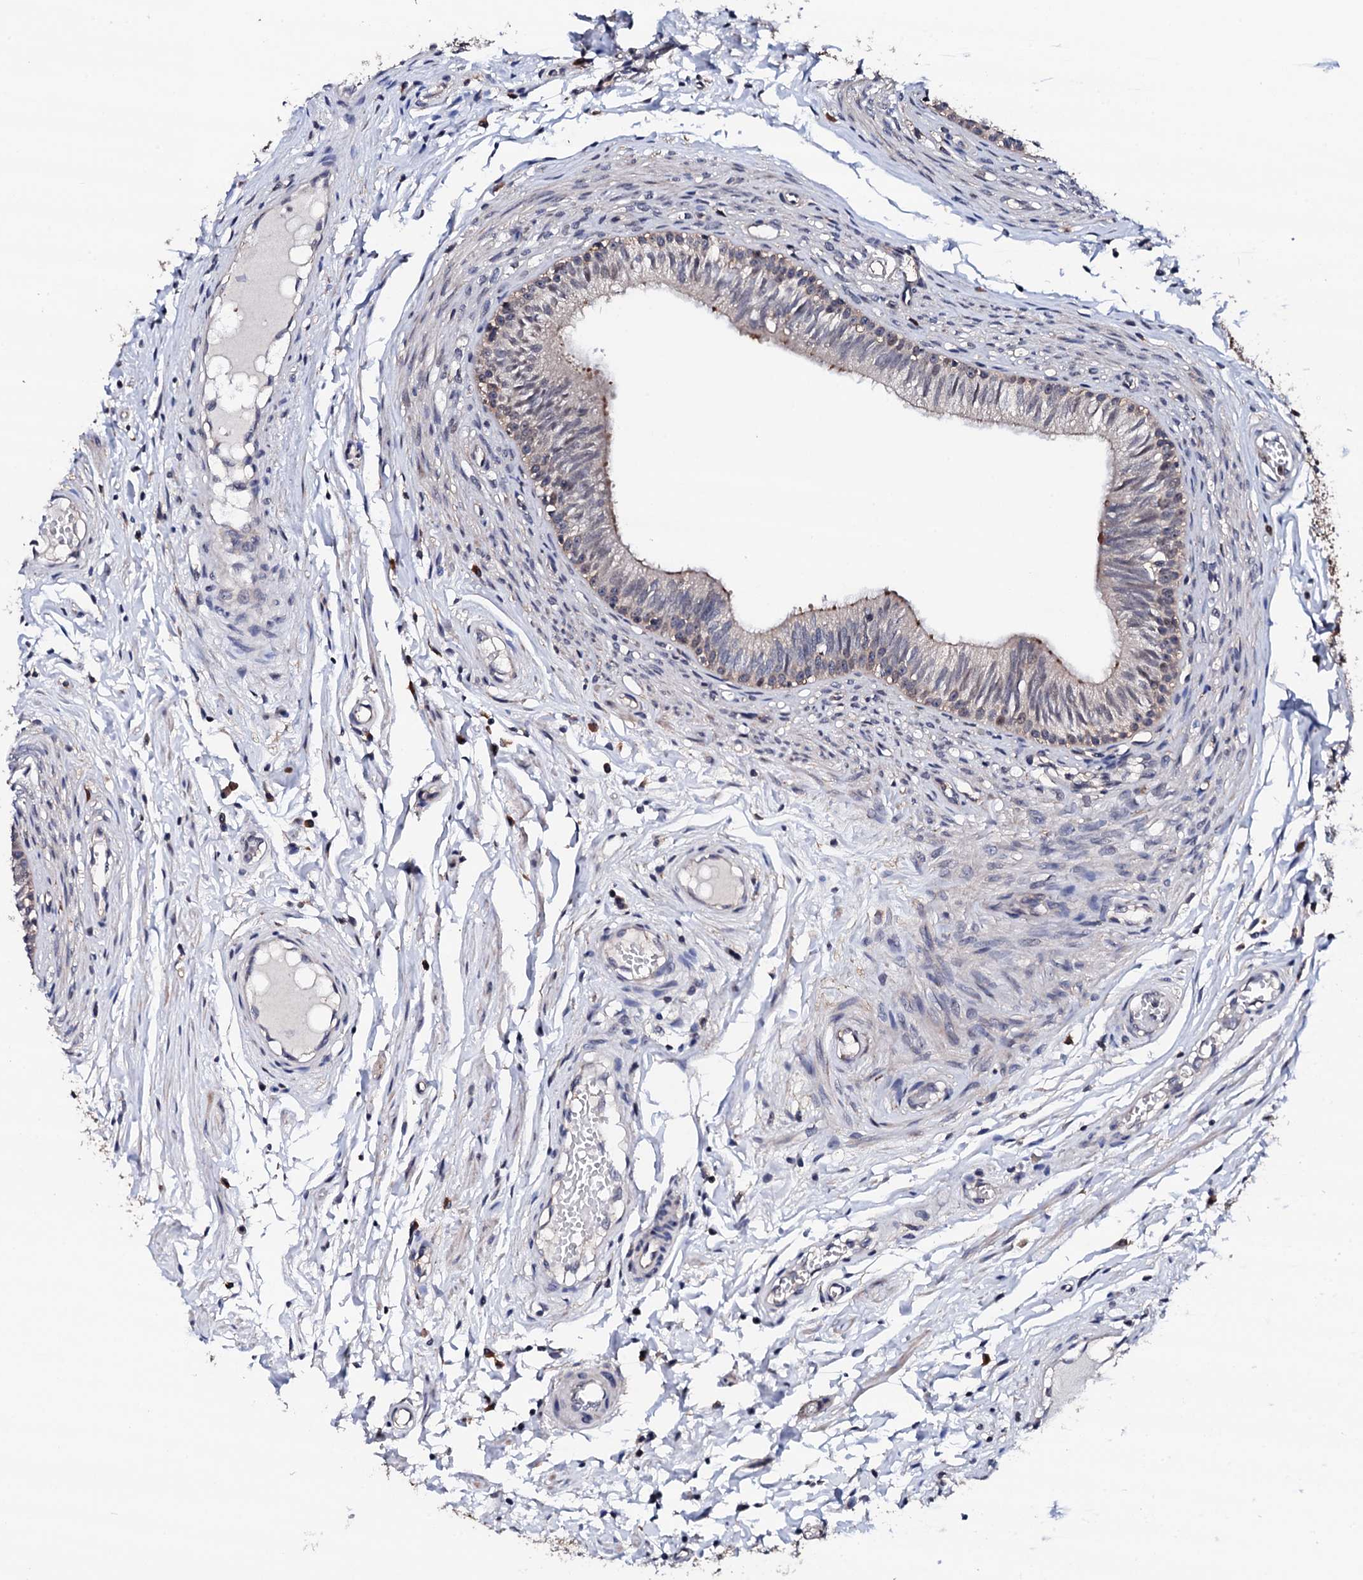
{"staining": {"intensity": "weak", "quantity": "<25%", "location": "cytoplasmic/membranous"}, "tissue": "epididymis", "cell_type": "Glandular cells", "image_type": "normal", "snomed": [{"axis": "morphology", "description": "Normal tissue, NOS"}, {"axis": "topography", "description": "Epididymis, spermatic cord, NOS"}], "caption": "The image displays no staining of glandular cells in benign epididymis. (DAB IHC with hematoxylin counter stain).", "gene": "EDC3", "patient": {"sex": "male", "age": 22}}